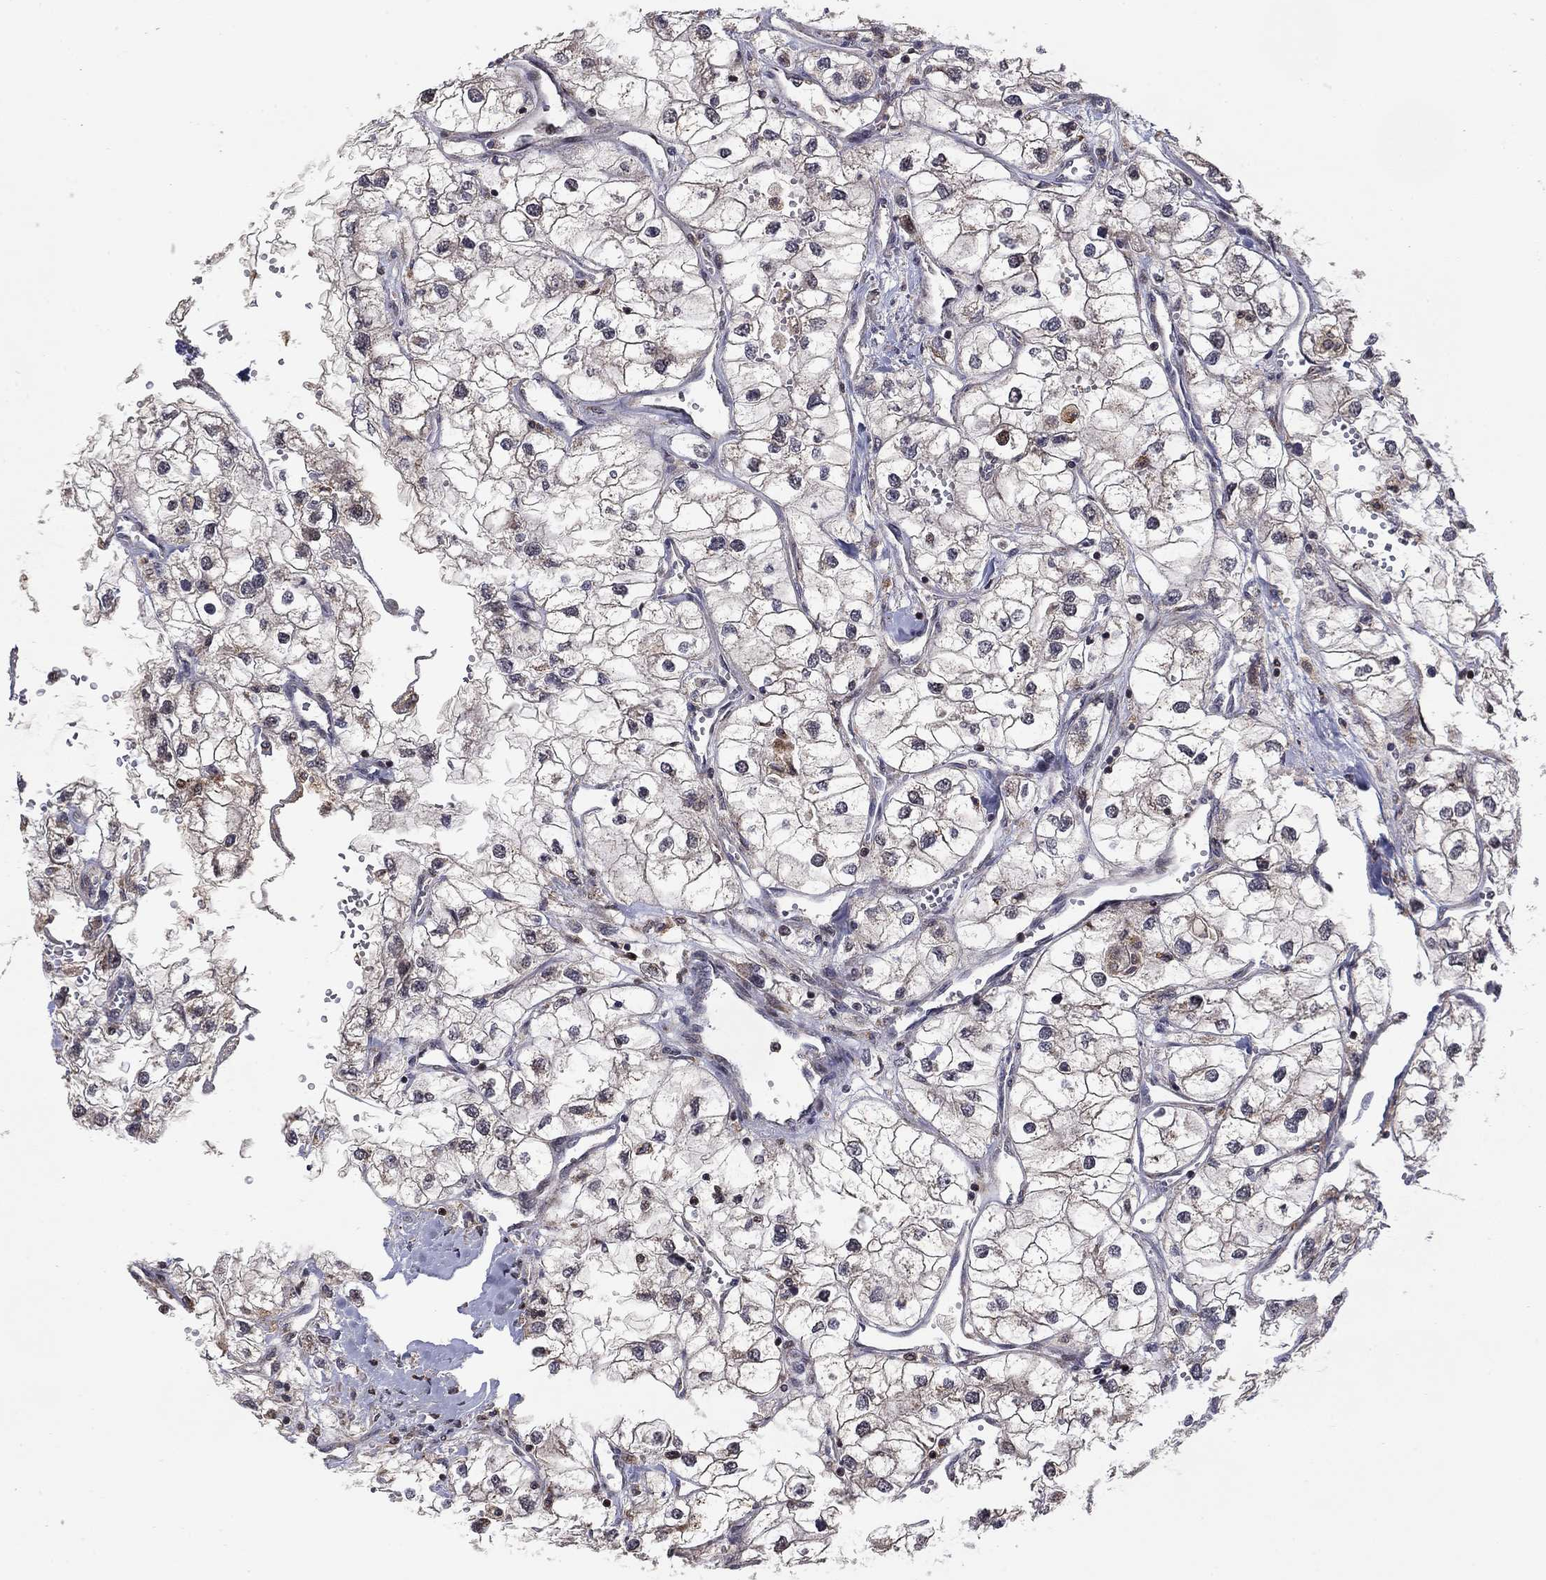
{"staining": {"intensity": "negative", "quantity": "none", "location": "none"}, "tissue": "renal cancer", "cell_type": "Tumor cells", "image_type": "cancer", "snomed": [{"axis": "morphology", "description": "Adenocarcinoma, NOS"}, {"axis": "topography", "description": "Kidney"}], "caption": "Histopathology image shows no protein staining in tumor cells of renal cancer tissue.", "gene": "LPCAT4", "patient": {"sex": "male", "age": 59}}